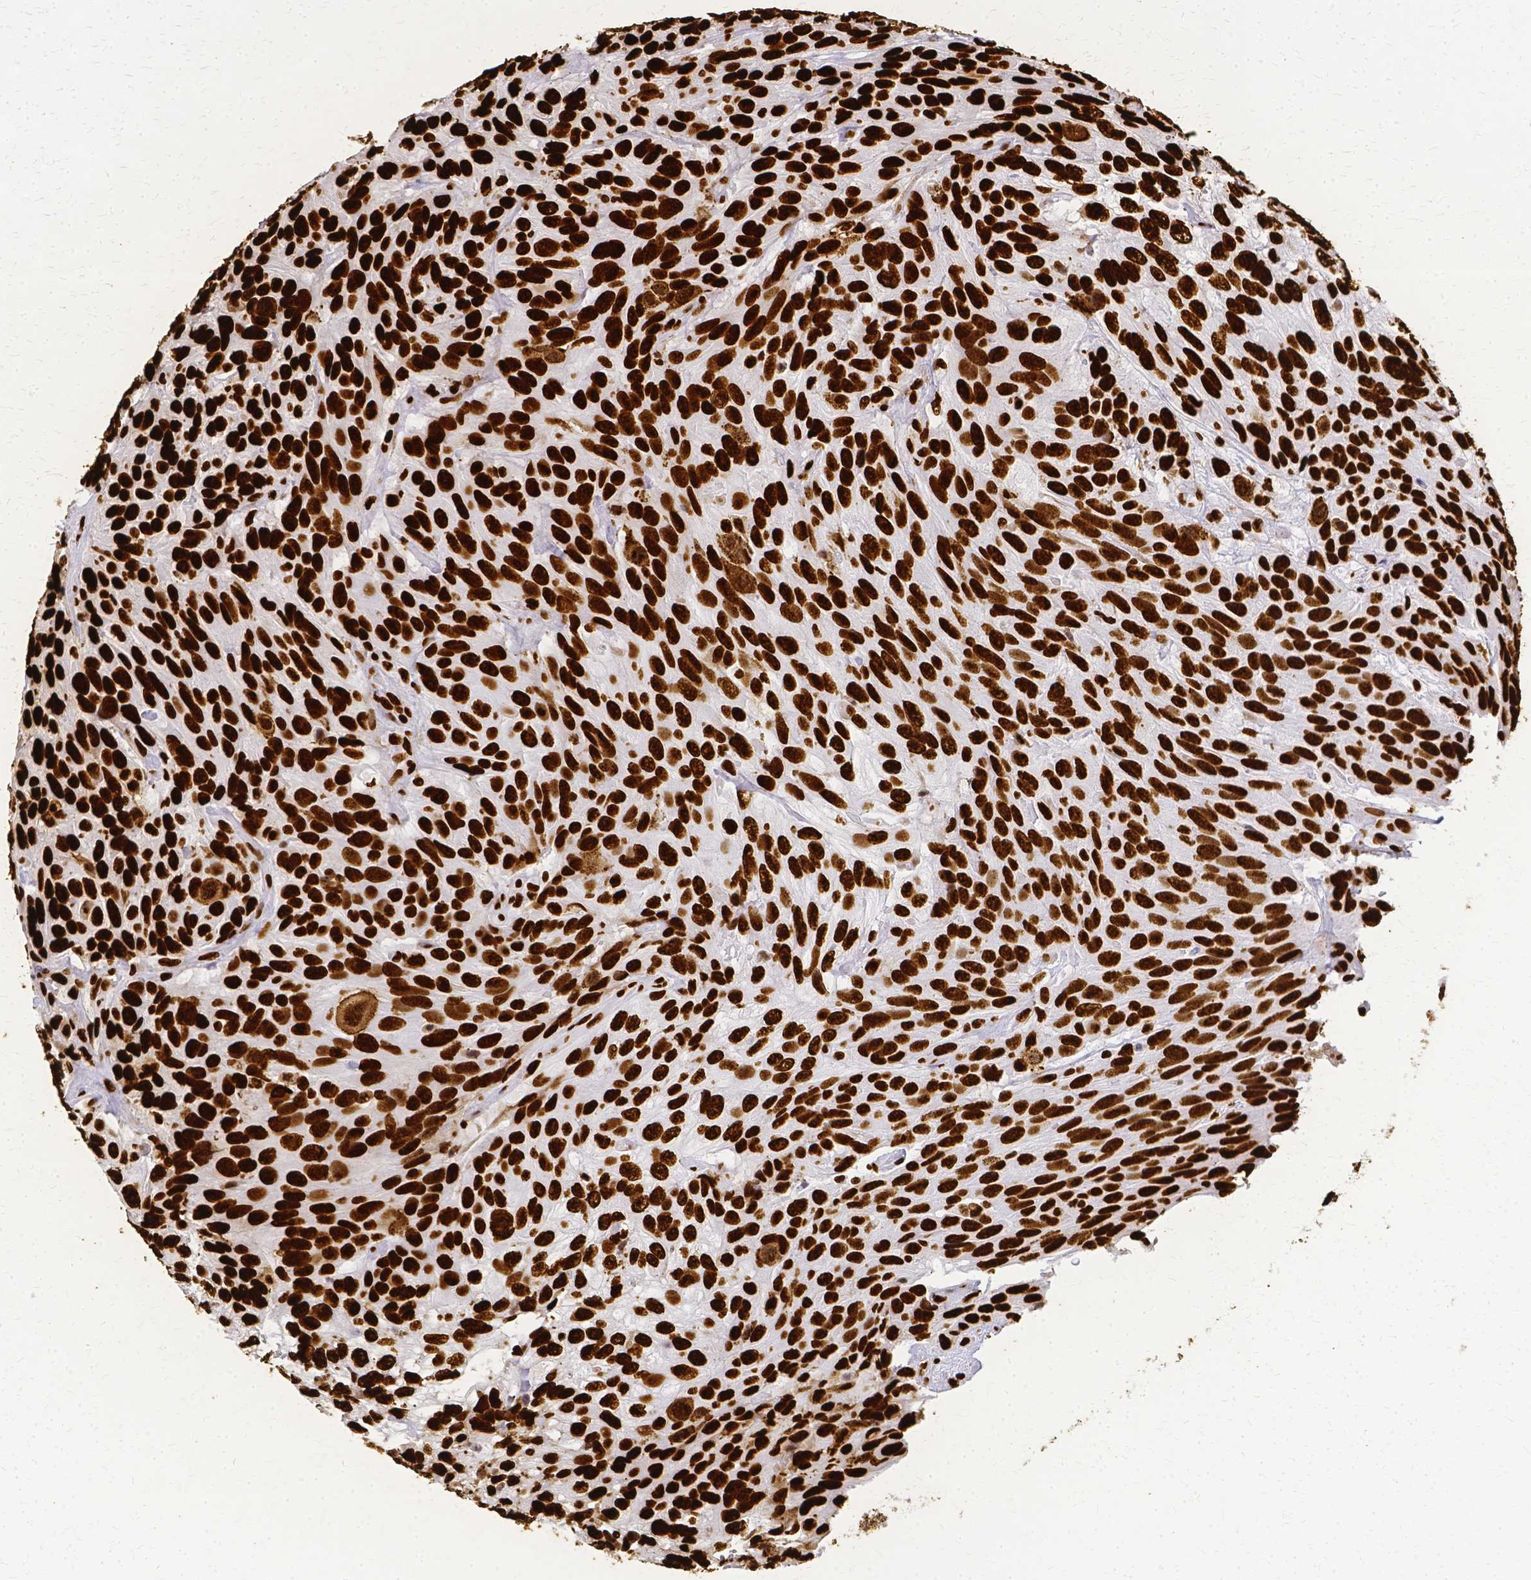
{"staining": {"intensity": "strong", "quantity": ">75%", "location": "nuclear"}, "tissue": "urothelial cancer", "cell_type": "Tumor cells", "image_type": "cancer", "snomed": [{"axis": "morphology", "description": "Urothelial carcinoma, High grade"}, {"axis": "topography", "description": "Urinary bladder"}], "caption": "Urothelial cancer stained with immunohistochemistry reveals strong nuclear expression in approximately >75% of tumor cells.", "gene": "SFPQ", "patient": {"sex": "female", "age": 70}}